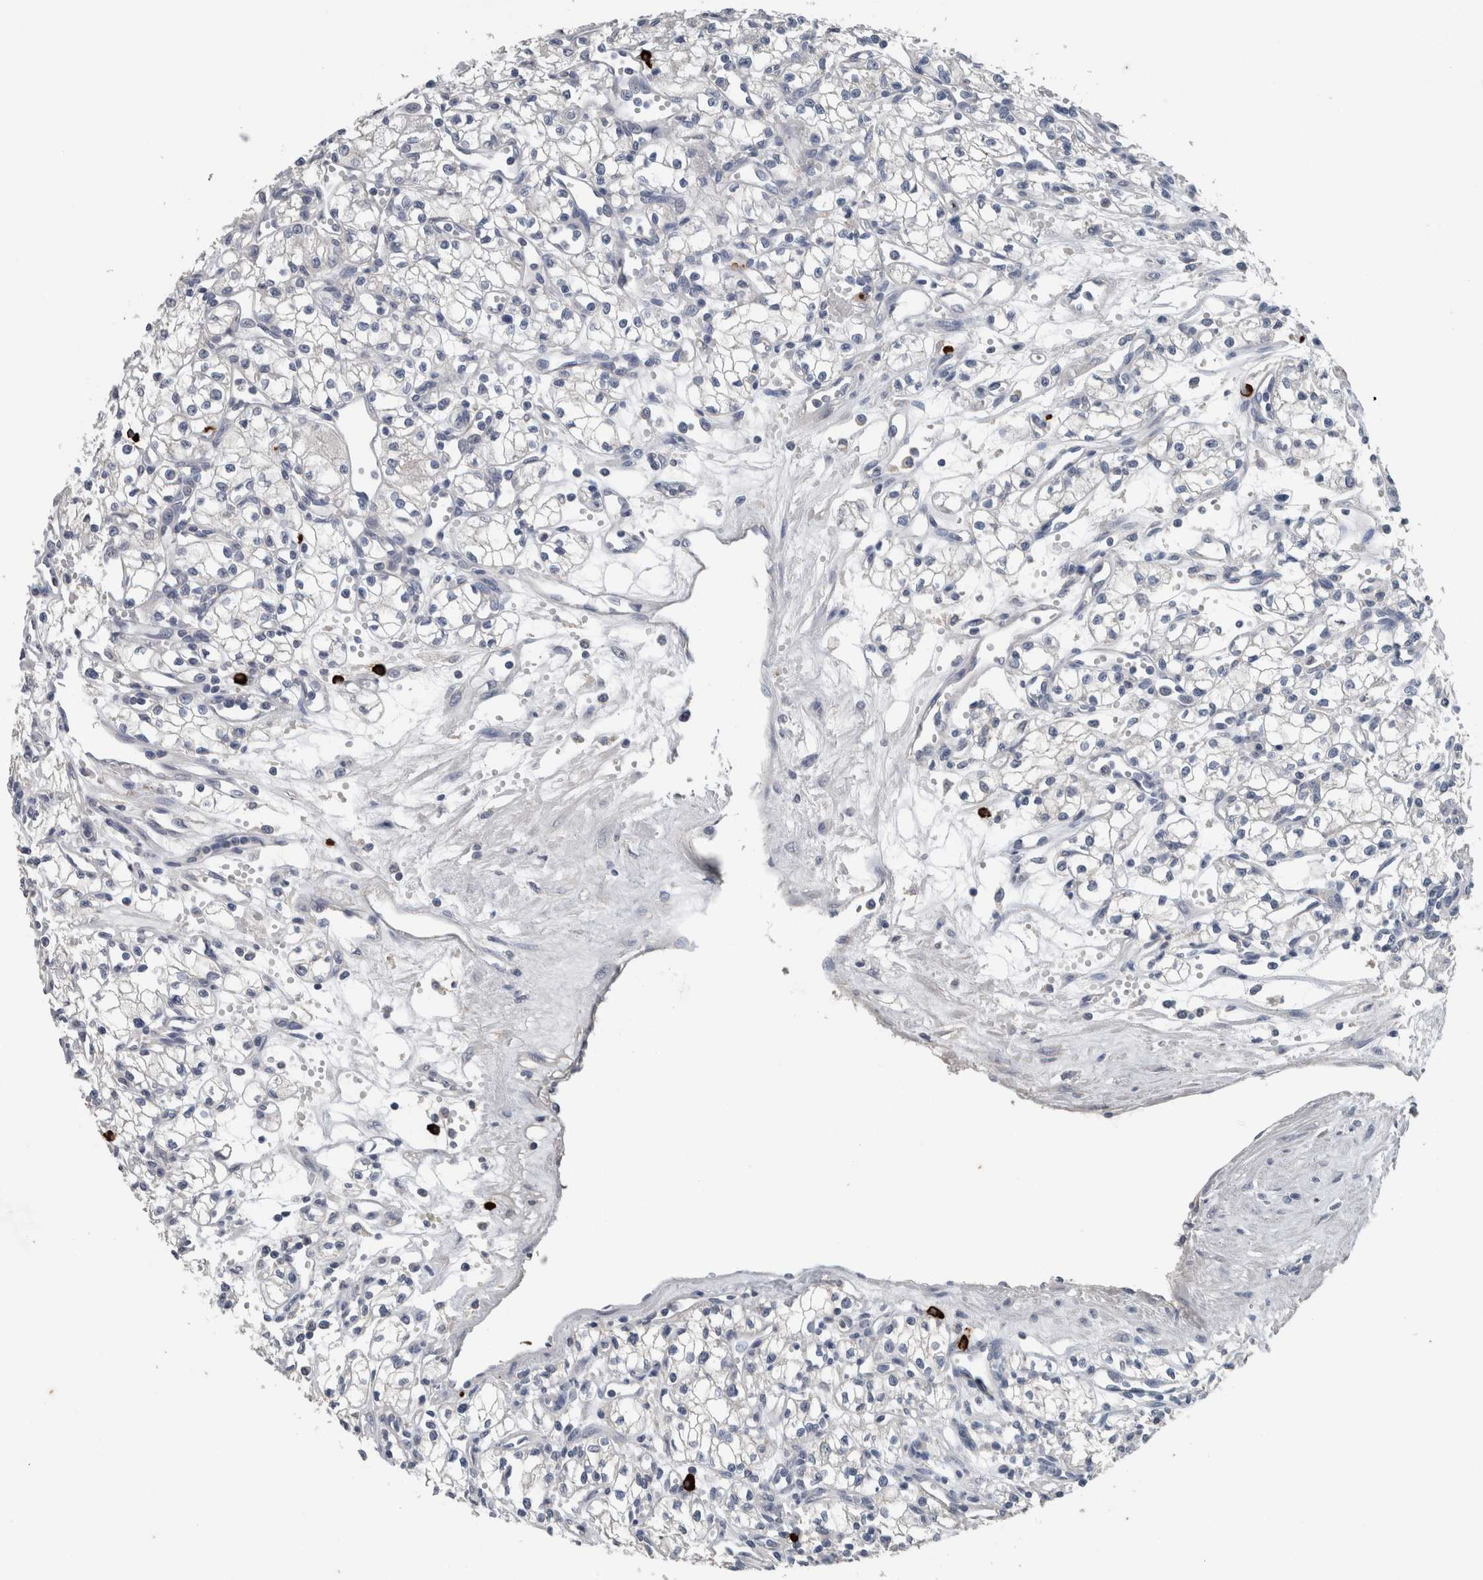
{"staining": {"intensity": "negative", "quantity": "none", "location": "none"}, "tissue": "renal cancer", "cell_type": "Tumor cells", "image_type": "cancer", "snomed": [{"axis": "morphology", "description": "Normal tissue, NOS"}, {"axis": "morphology", "description": "Adenocarcinoma, NOS"}, {"axis": "topography", "description": "Kidney"}], "caption": "High power microscopy photomicrograph of an immunohistochemistry (IHC) histopathology image of renal cancer, revealing no significant positivity in tumor cells.", "gene": "CRNN", "patient": {"sex": "male", "age": 59}}